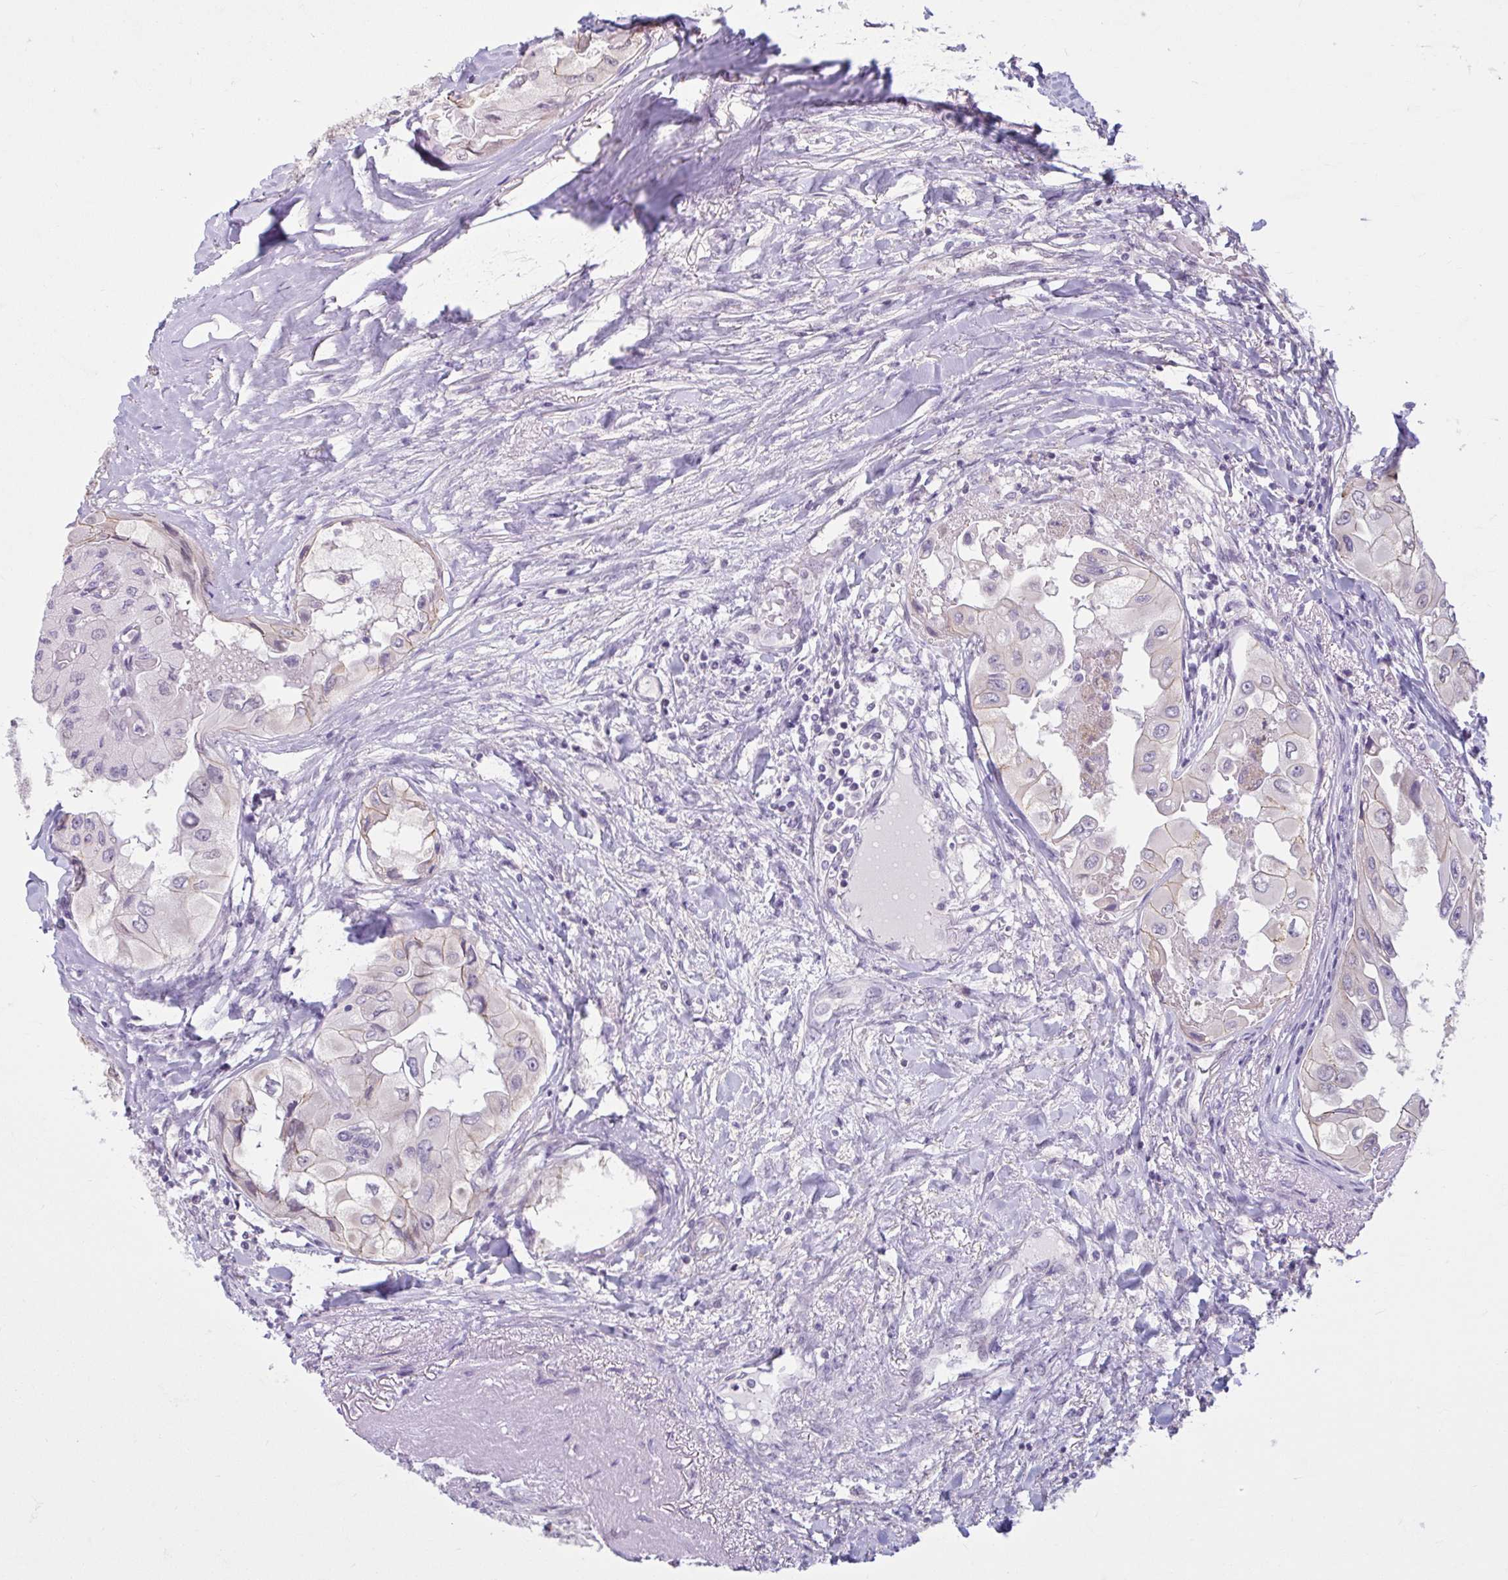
{"staining": {"intensity": "negative", "quantity": "none", "location": "none"}, "tissue": "thyroid cancer", "cell_type": "Tumor cells", "image_type": "cancer", "snomed": [{"axis": "morphology", "description": "Normal tissue, NOS"}, {"axis": "morphology", "description": "Papillary adenocarcinoma, NOS"}, {"axis": "topography", "description": "Thyroid gland"}], "caption": "Immunohistochemistry of human thyroid cancer displays no positivity in tumor cells. The staining is performed using DAB brown chromogen with nuclei counter-stained in using hematoxylin.", "gene": "CDH19", "patient": {"sex": "female", "age": 59}}